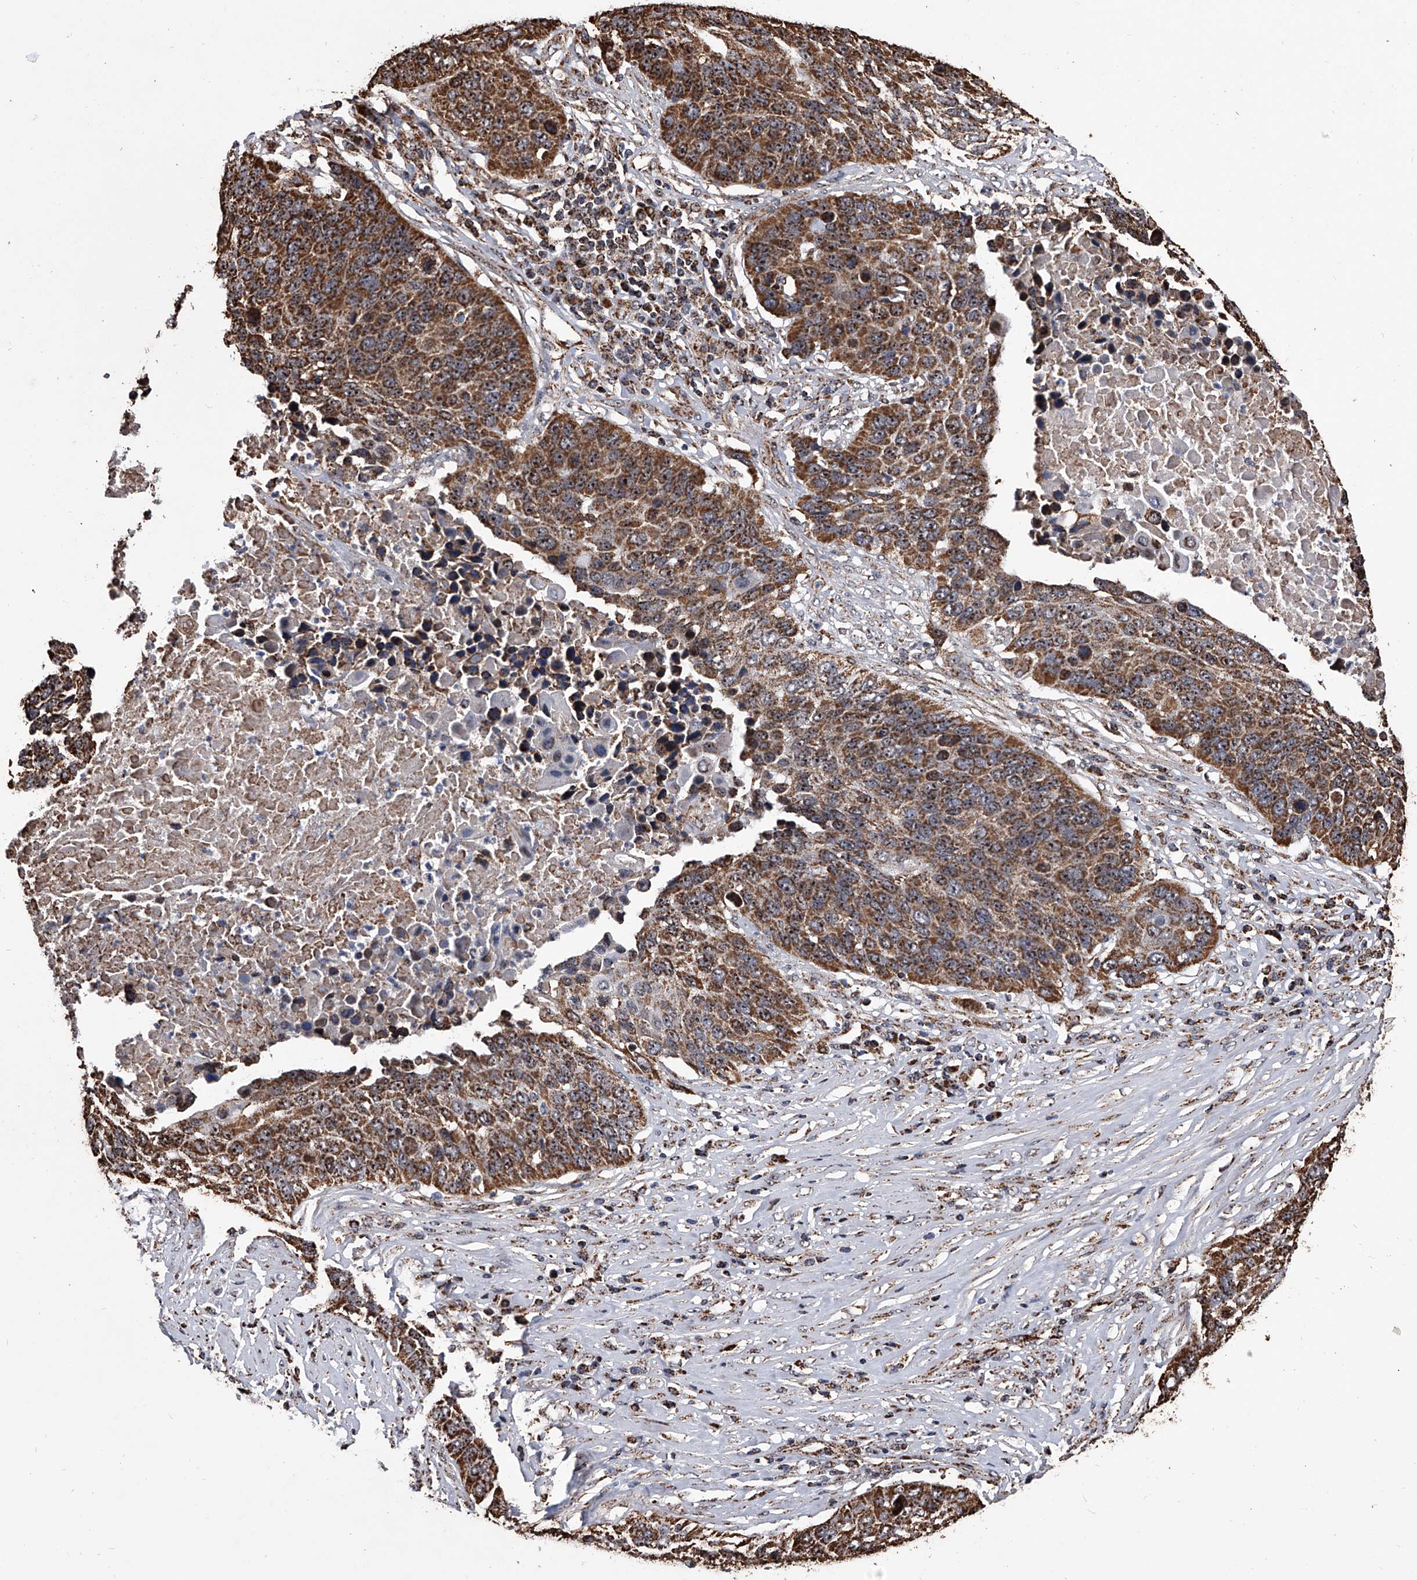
{"staining": {"intensity": "moderate", "quantity": ">75%", "location": "cytoplasmic/membranous"}, "tissue": "lung cancer", "cell_type": "Tumor cells", "image_type": "cancer", "snomed": [{"axis": "morphology", "description": "Squamous cell carcinoma, NOS"}, {"axis": "topography", "description": "Lung"}], "caption": "There is medium levels of moderate cytoplasmic/membranous expression in tumor cells of squamous cell carcinoma (lung), as demonstrated by immunohistochemical staining (brown color).", "gene": "SMPDL3A", "patient": {"sex": "male", "age": 66}}